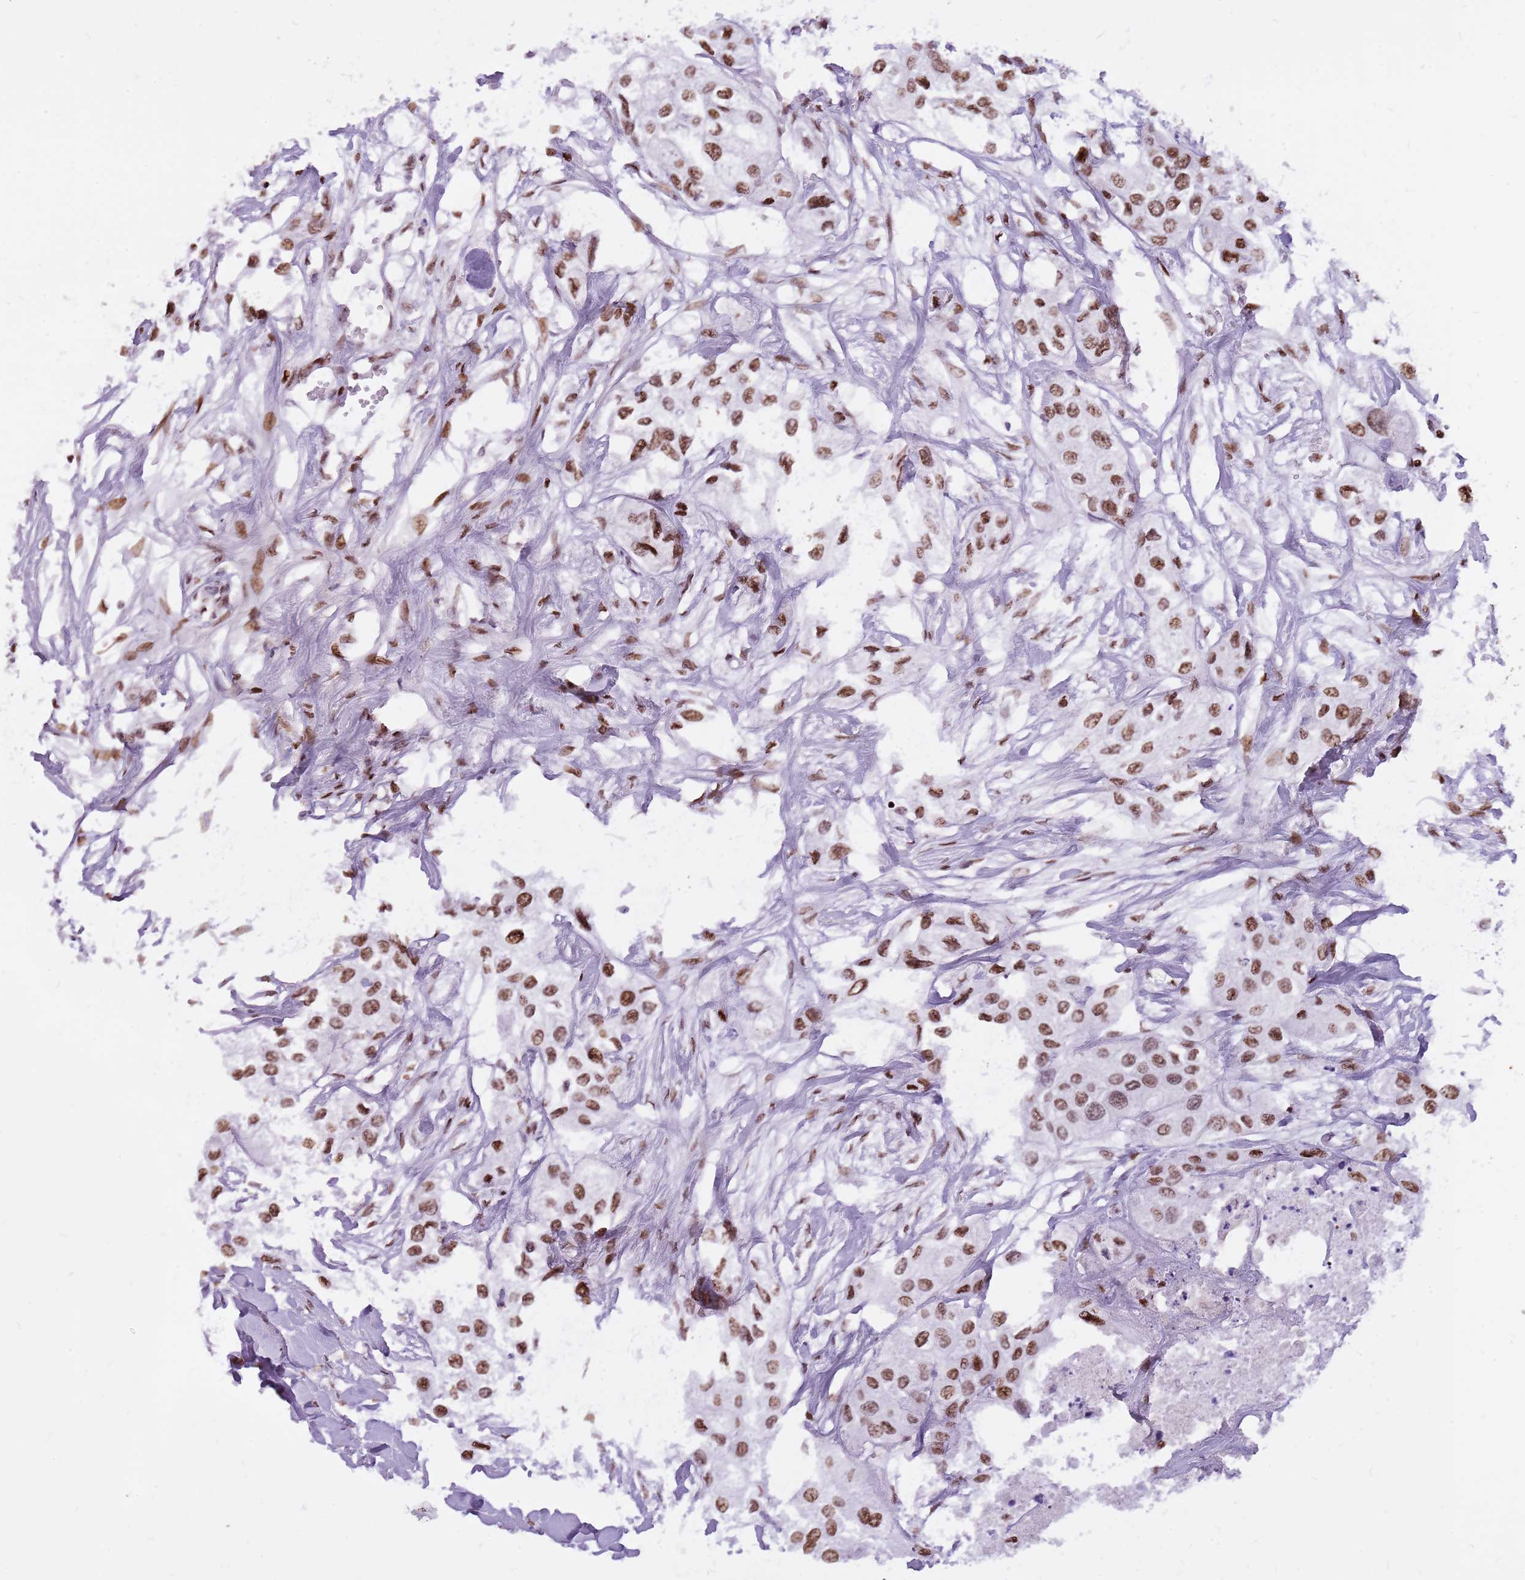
{"staining": {"intensity": "moderate", "quantity": ">75%", "location": "nuclear"}, "tissue": "urothelial cancer", "cell_type": "Tumor cells", "image_type": "cancer", "snomed": [{"axis": "morphology", "description": "Urothelial carcinoma, High grade"}, {"axis": "topography", "description": "Urinary bladder"}], "caption": "Immunohistochemistry (IHC) (DAB (3,3'-diaminobenzidine)) staining of urothelial carcinoma (high-grade) shows moderate nuclear protein staining in about >75% of tumor cells. (DAB (3,3'-diaminobenzidine) IHC with brightfield microscopy, high magnification).", "gene": "WASHC4", "patient": {"sex": "male", "age": 64}}